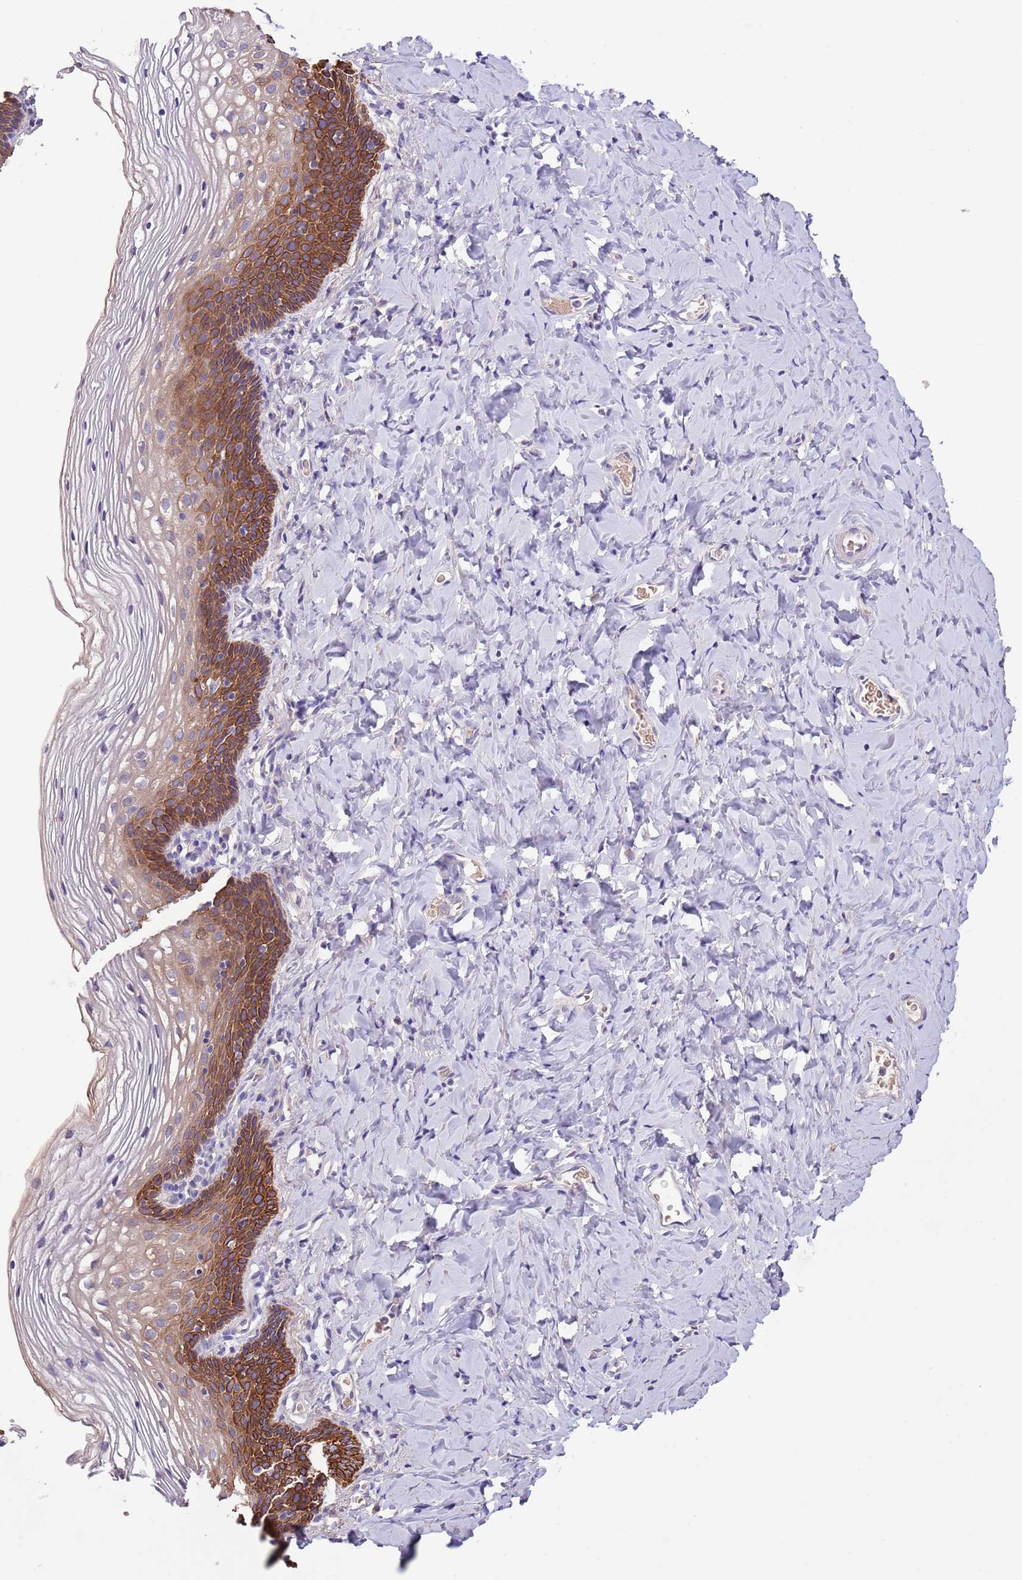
{"staining": {"intensity": "strong", "quantity": "25%-75%", "location": "cytoplasmic/membranous"}, "tissue": "vagina", "cell_type": "Squamous epithelial cells", "image_type": "normal", "snomed": [{"axis": "morphology", "description": "Normal tissue, NOS"}, {"axis": "topography", "description": "Vagina"}], "caption": "Protein staining of normal vagina displays strong cytoplasmic/membranous positivity in approximately 25%-75% of squamous epithelial cells. (Brightfield microscopy of DAB IHC at high magnification).", "gene": "ZNF658", "patient": {"sex": "female", "age": 60}}